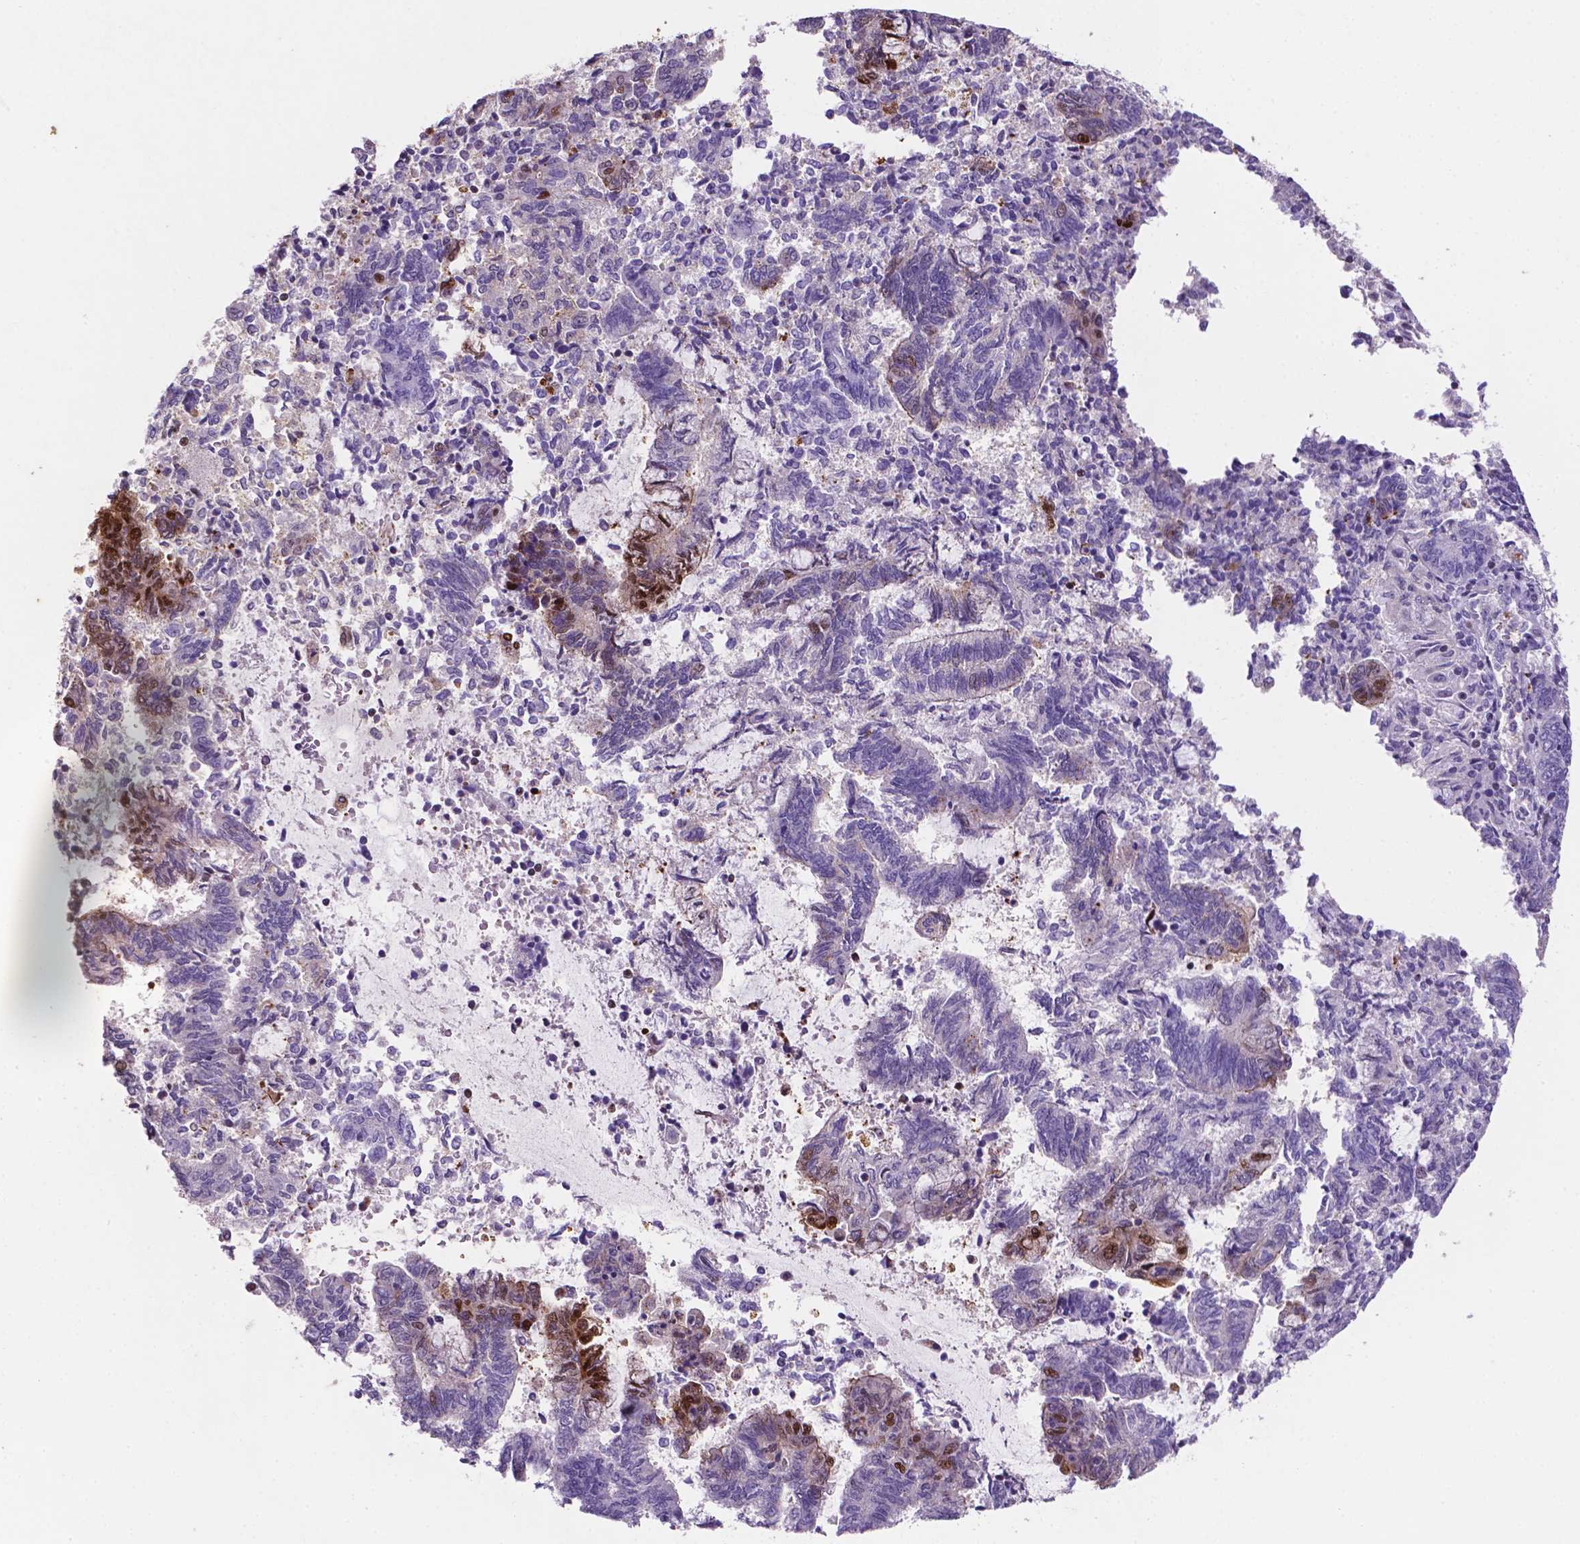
{"staining": {"intensity": "moderate", "quantity": "<25%", "location": "nuclear"}, "tissue": "endometrial cancer", "cell_type": "Tumor cells", "image_type": "cancer", "snomed": [{"axis": "morphology", "description": "Adenocarcinoma, NOS"}, {"axis": "topography", "description": "Endometrium"}], "caption": "A brown stain shows moderate nuclear staining of a protein in endometrial cancer tumor cells. The staining is performed using DAB brown chromogen to label protein expression. The nuclei are counter-stained blue using hematoxylin.", "gene": "TM4SF20", "patient": {"sex": "female", "age": 65}}